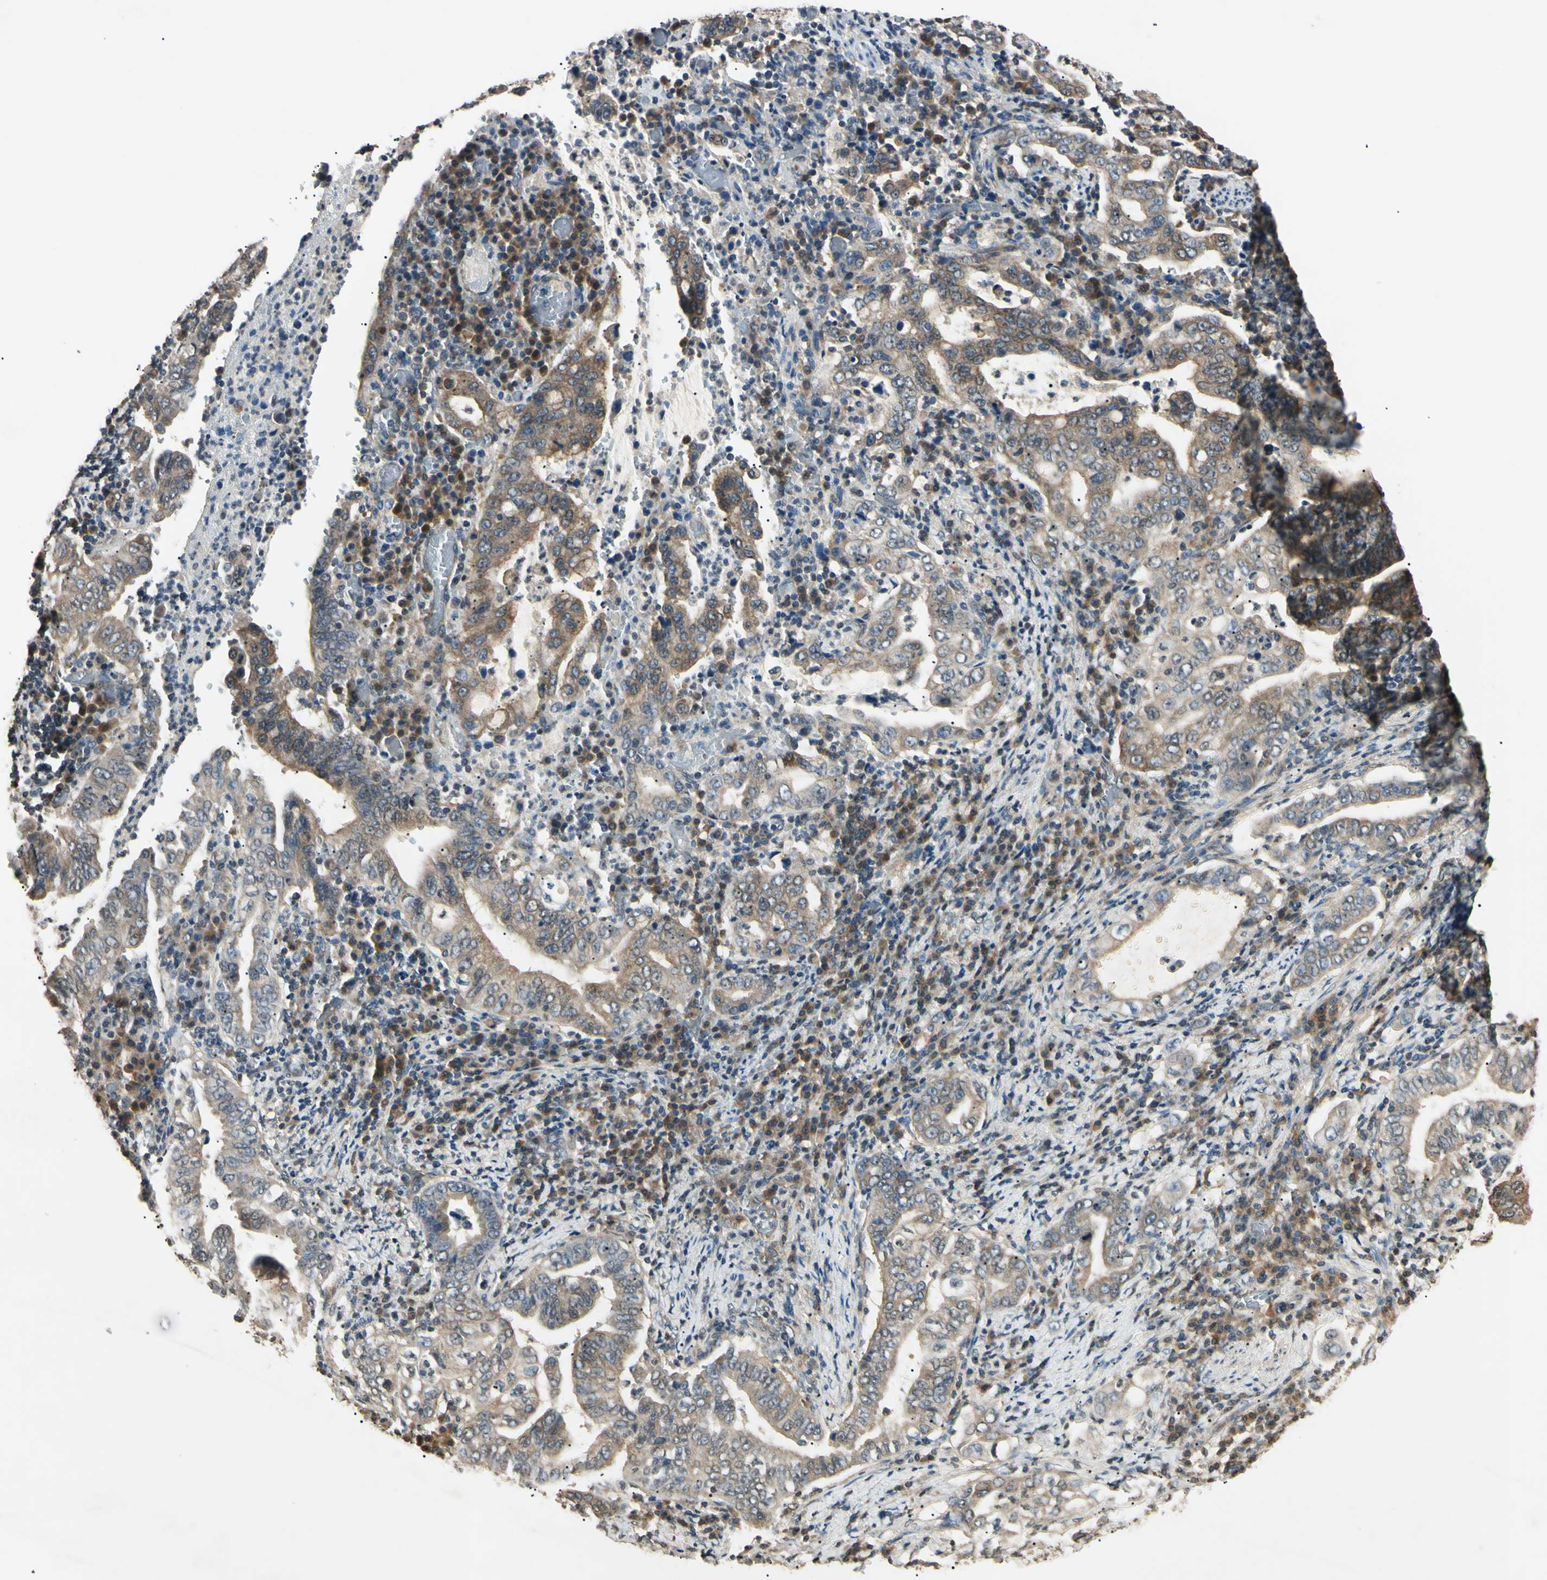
{"staining": {"intensity": "weak", "quantity": "25%-75%", "location": "cytoplasmic/membranous"}, "tissue": "stomach cancer", "cell_type": "Tumor cells", "image_type": "cancer", "snomed": [{"axis": "morphology", "description": "Normal tissue, NOS"}, {"axis": "morphology", "description": "Adenocarcinoma, NOS"}, {"axis": "topography", "description": "Esophagus"}, {"axis": "topography", "description": "Stomach, upper"}, {"axis": "topography", "description": "Peripheral nerve tissue"}], "caption": "Adenocarcinoma (stomach) stained with a protein marker shows weak staining in tumor cells.", "gene": "EPN1", "patient": {"sex": "male", "age": 62}}